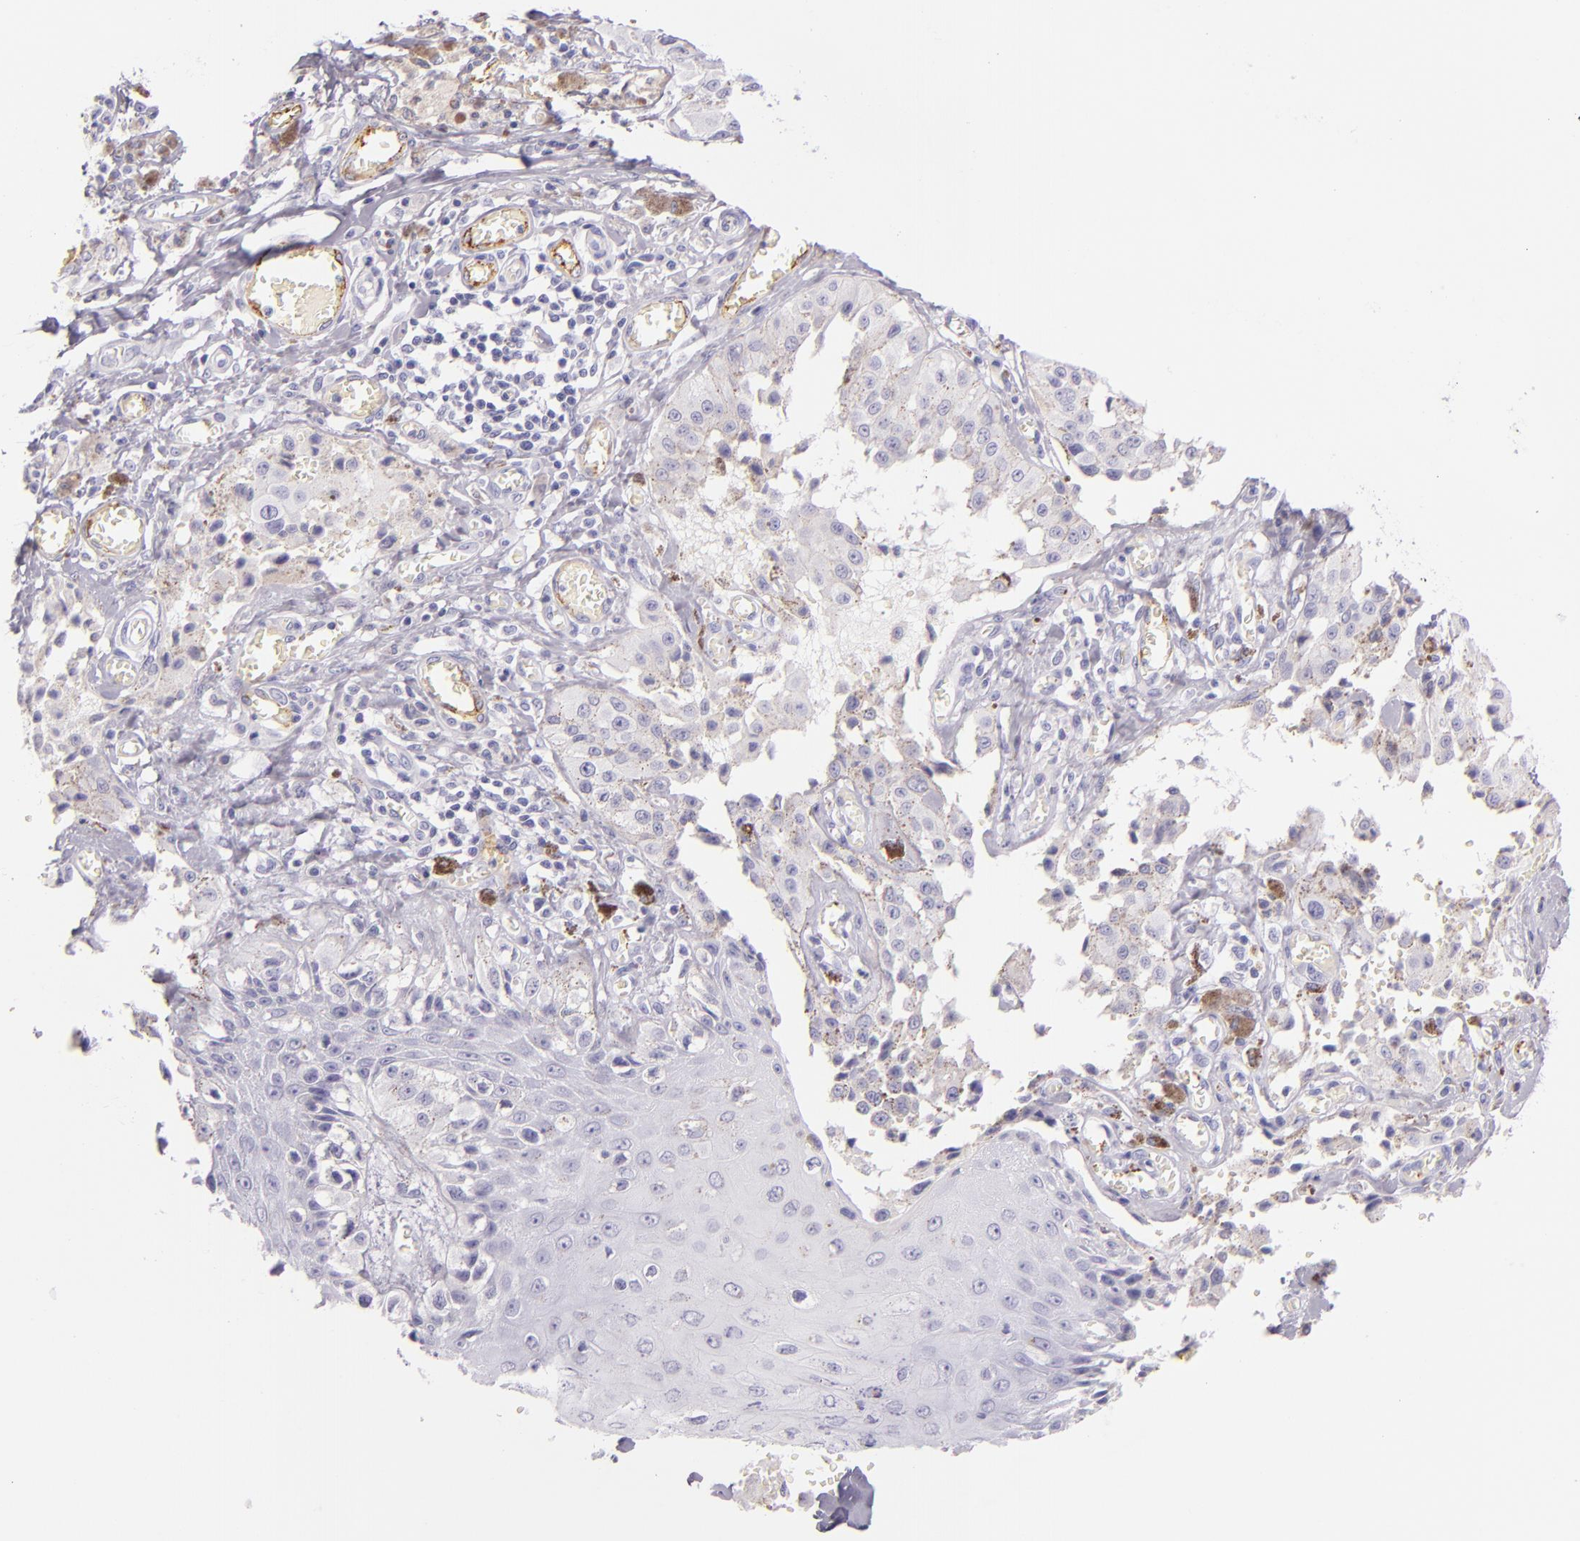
{"staining": {"intensity": "negative", "quantity": "none", "location": "none"}, "tissue": "melanoma", "cell_type": "Tumor cells", "image_type": "cancer", "snomed": [{"axis": "morphology", "description": "Malignant melanoma, NOS"}, {"axis": "topography", "description": "Skin"}], "caption": "Immunohistochemical staining of human malignant melanoma displays no significant staining in tumor cells.", "gene": "SELP", "patient": {"sex": "female", "age": 82}}